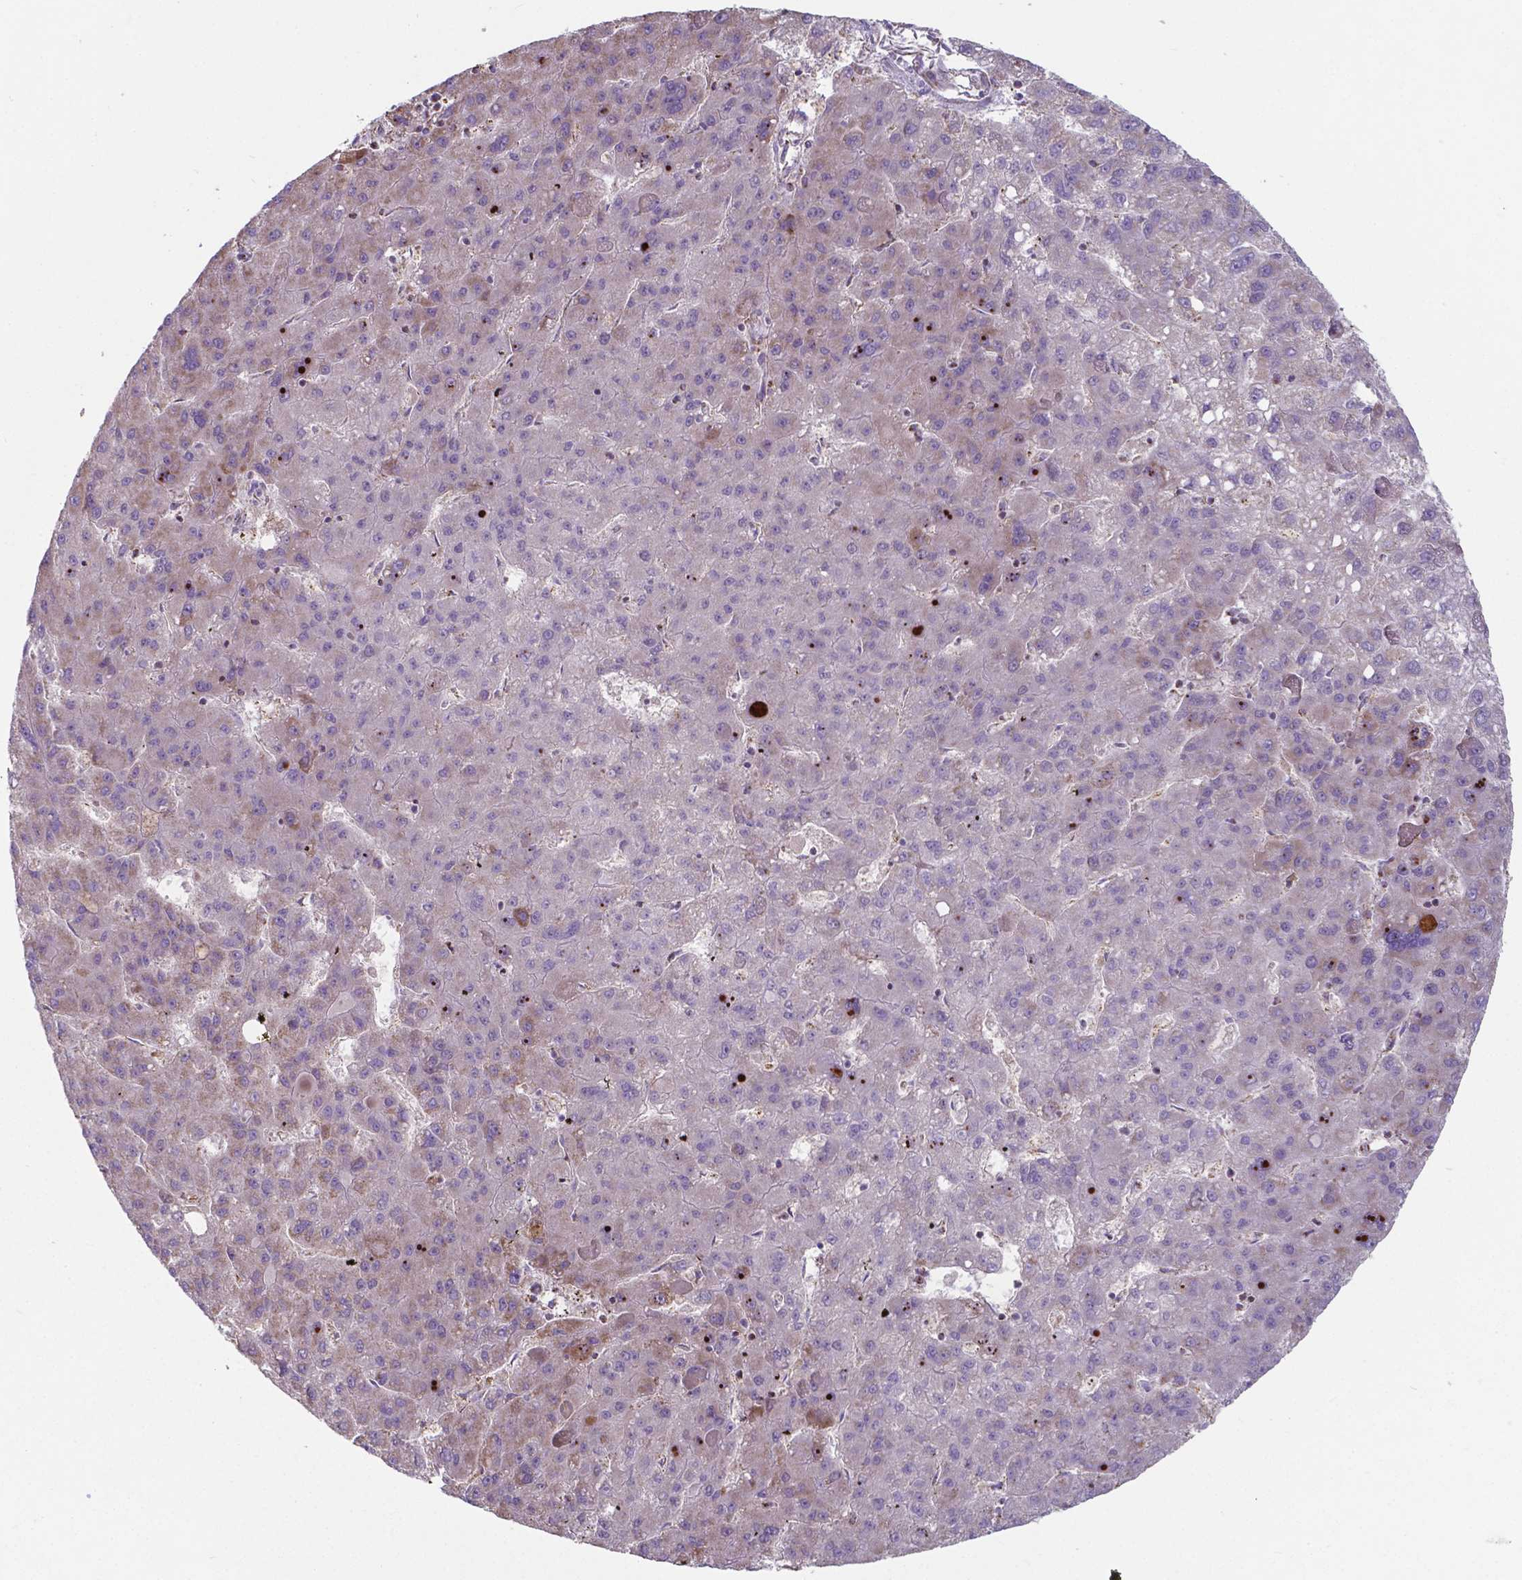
{"staining": {"intensity": "moderate", "quantity": "<25%", "location": "cytoplasmic/membranous"}, "tissue": "liver cancer", "cell_type": "Tumor cells", "image_type": "cancer", "snomed": [{"axis": "morphology", "description": "Carcinoma, Hepatocellular, NOS"}, {"axis": "topography", "description": "Liver"}], "caption": "Liver hepatocellular carcinoma was stained to show a protein in brown. There is low levels of moderate cytoplasmic/membranous staining in approximately <25% of tumor cells.", "gene": "FAM114A1", "patient": {"sex": "female", "age": 82}}